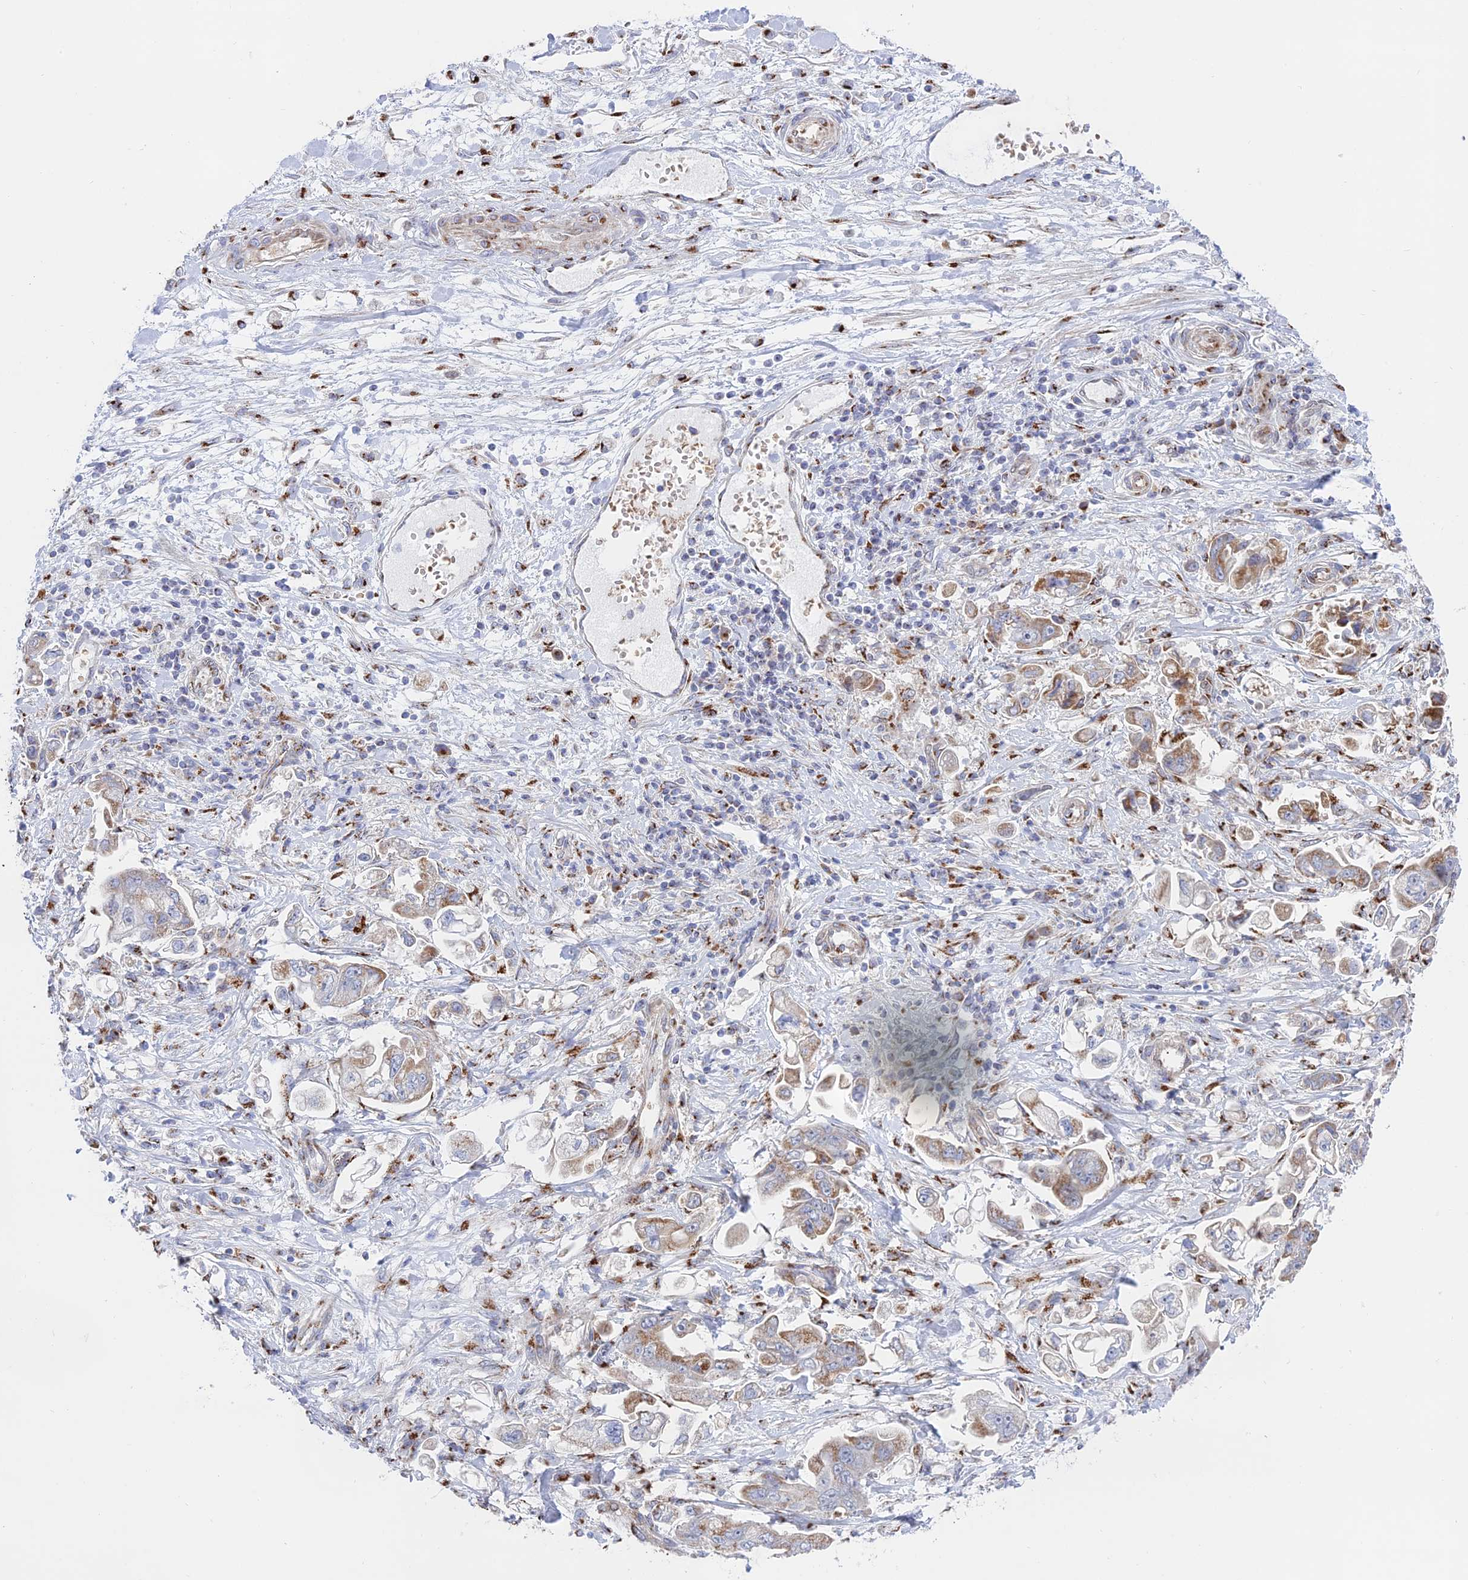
{"staining": {"intensity": "moderate", "quantity": "25%-75%", "location": "cytoplasmic/membranous"}, "tissue": "stomach cancer", "cell_type": "Tumor cells", "image_type": "cancer", "snomed": [{"axis": "morphology", "description": "Adenocarcinoma, NOS"}, {"axis": "topography", "description": "Stomach"}], "caption": "Adenocarcinoma (stomach) stained with a protein marker exhibits moderate staining in tumor cells.", "gene": "HS2ST1", "patient": {"sex": "male", "age": 62}}